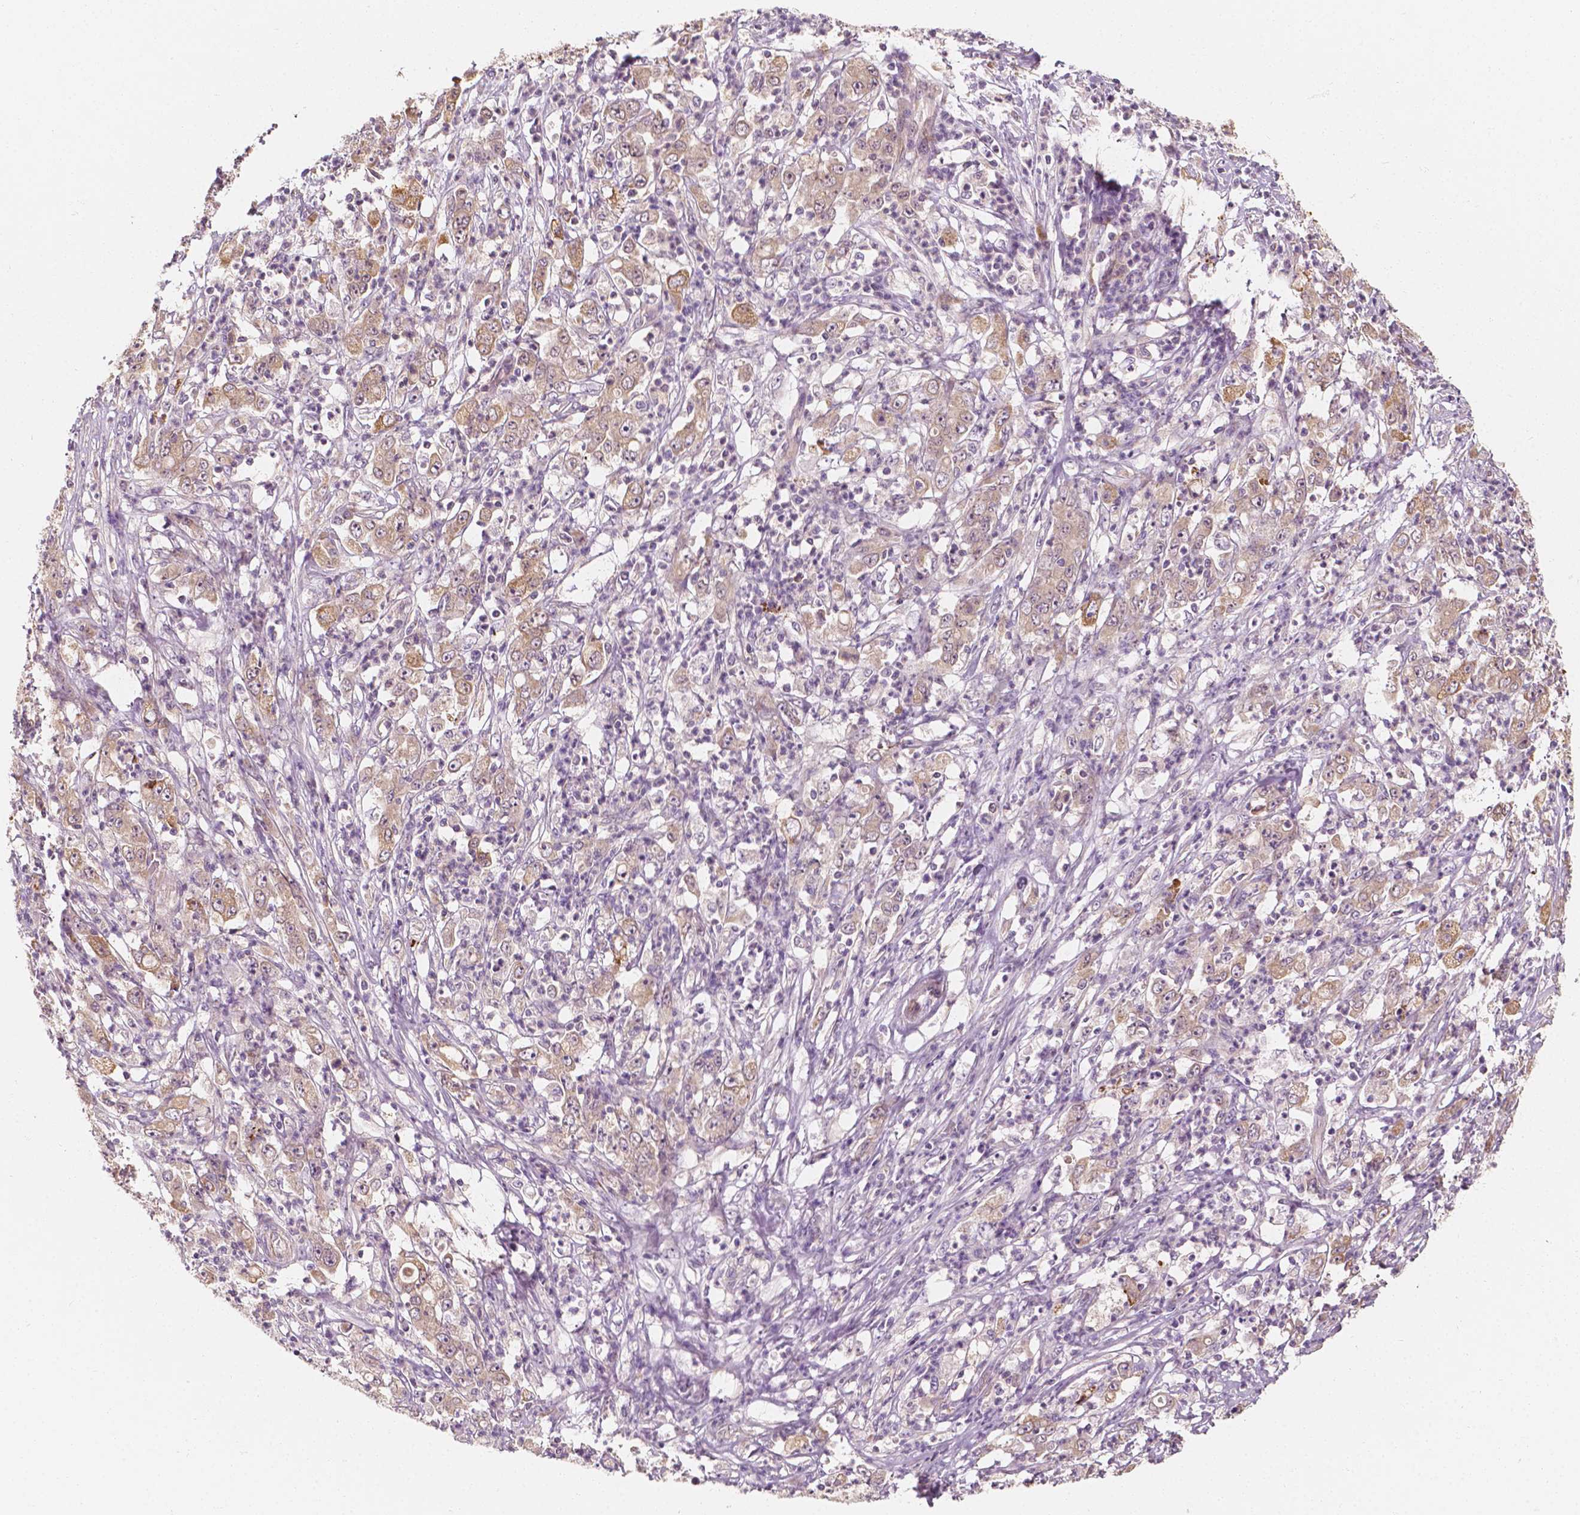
{"staining": {"intensity": "moderate", "quantity": "25%-75%", "location": "cytoplasmic/membranous"}, "tissue": "stomach cancer", "cell_type": "Tumor cells", "image_type": "cancer", "snomed": [{"axis": "morphology", "description": "Adenocarcinoma, NOS"}, {"axis": "topography", "description": "Stomach, lower"}], "caption": "This is an image of immunohistochemistry (IHC) staining of stomach cancer (adenocarcinoma), which shows moderate expression in the cytoplasmic/membranous of tumor cells.", "gene": "SHPK", "patient": {"sex": "female", "age": 71}}